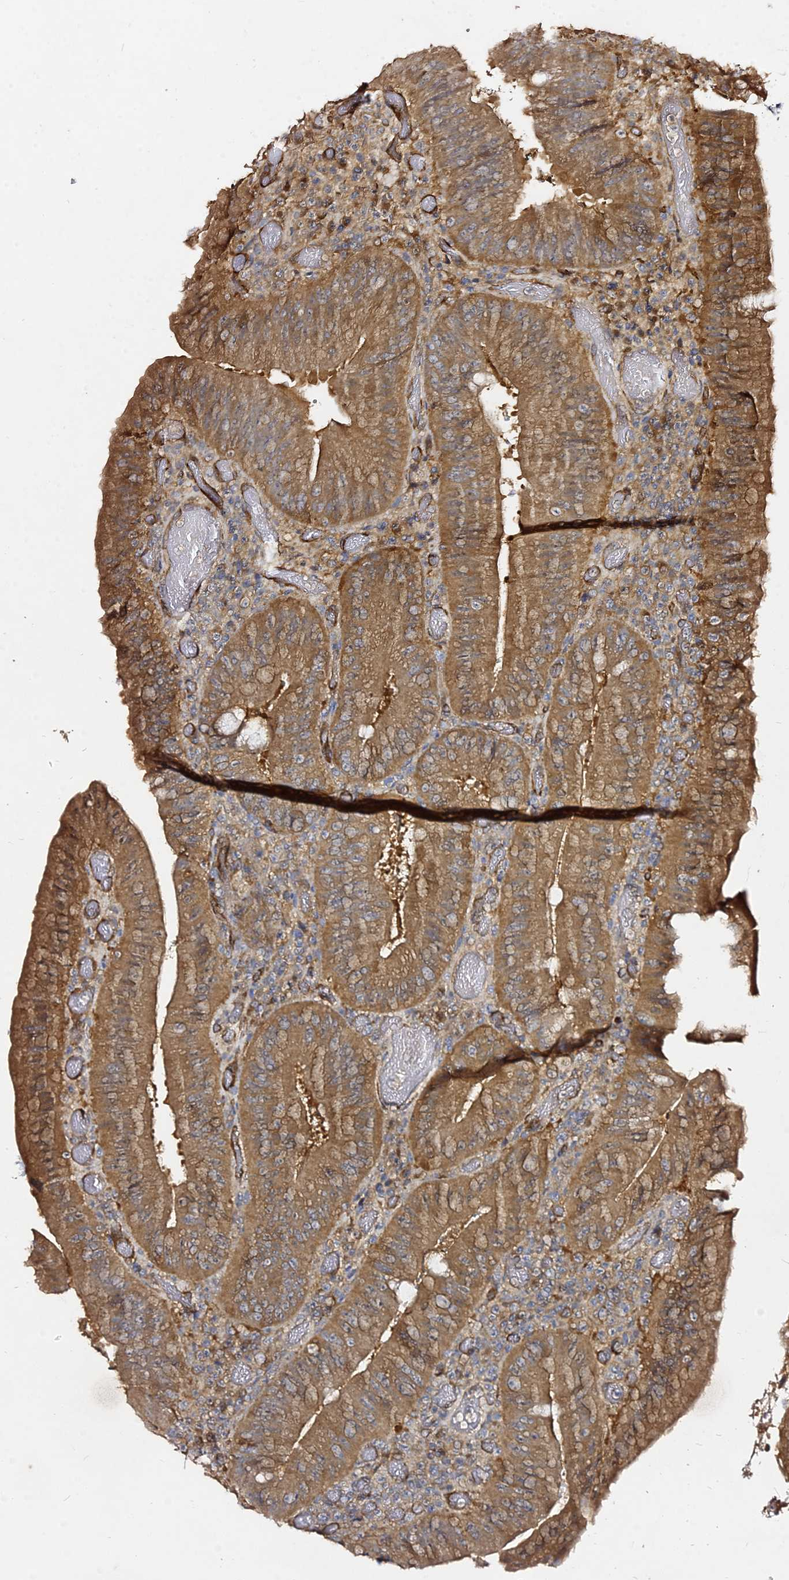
{"staining": {"intensity": "moderate", "quantity": ">75%", "location": "cytoplasmic/membranous"}, "tissue": "colorectal cancer", "cell_type": "Tumor cells", "image_type": "cancer", "snomed": [{"axis": "morphology", "description": "Adenocarcinoma, NOS"}, {"axis": "topography", "description": "Colon"}], "caption": "Adenocarcinoma (colorectal) tissue reveals moderate cytoplasmic/membranous expression in about >75% of tumor cells", "gene": "GRTP1", "patient": {"sex": "female", "age": 43}}